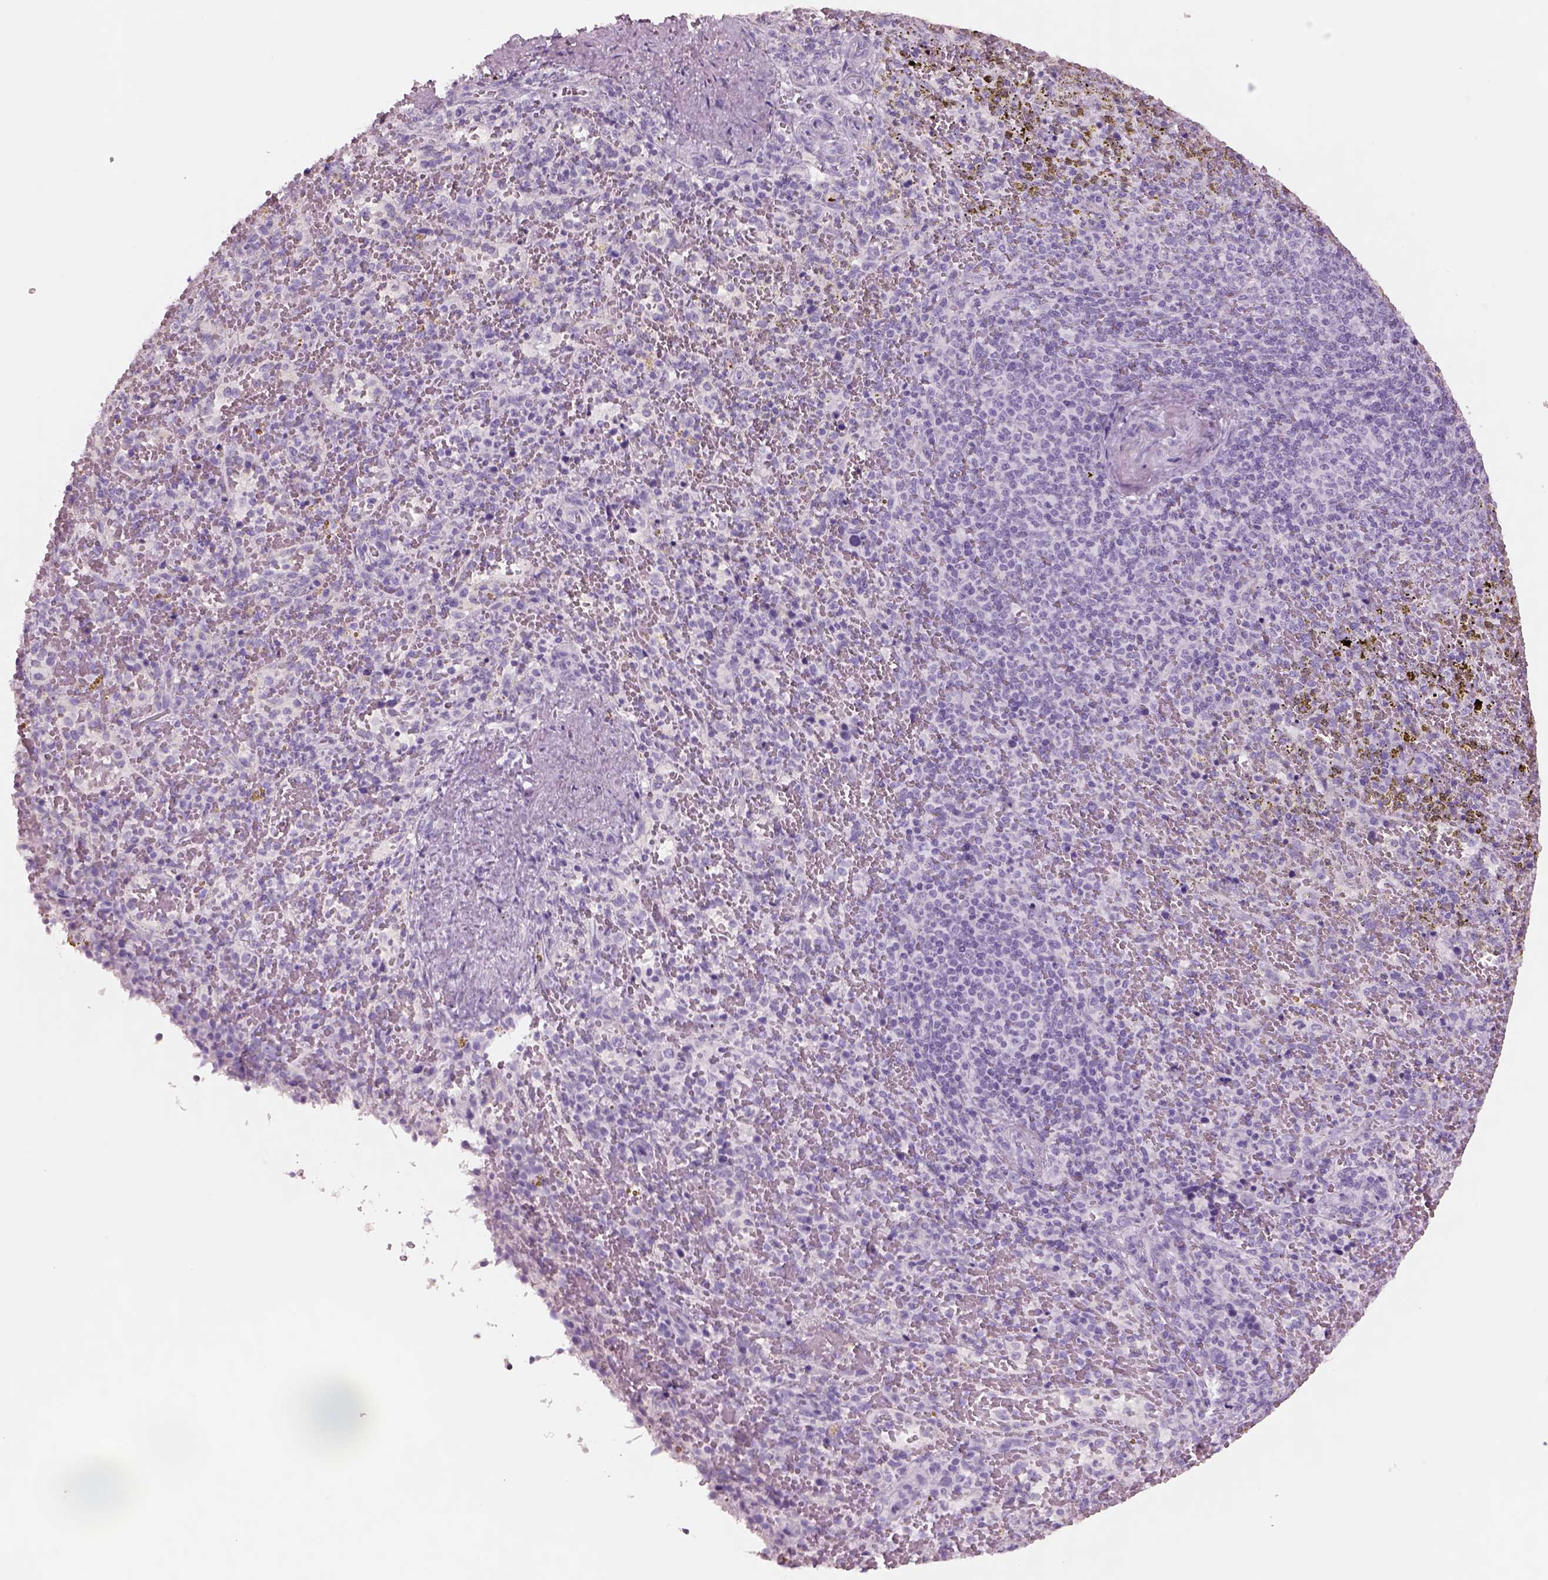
{"staining": {"intensity": "negative", "quantity": "none", "location": "none"}, "tissue": "spleen", "cell_type": "Cells in red pulp", "image_type": "normal", "snomed": [{"axis": "morphology", "description": "Normal tissue, NOS"}, {"axis": "topography", "description": "Spleen"}], "caption": "DAB immunohistochemical staining of benign human spleen demonstrates no significant expression in cells in red pulp. (Brightfield microscopy of DAB (3,3'-diaminobenzidine) immunohistochemistry at high magnification).", "gene": "RHO", "patient": {"sex": "female", "age": 50}}